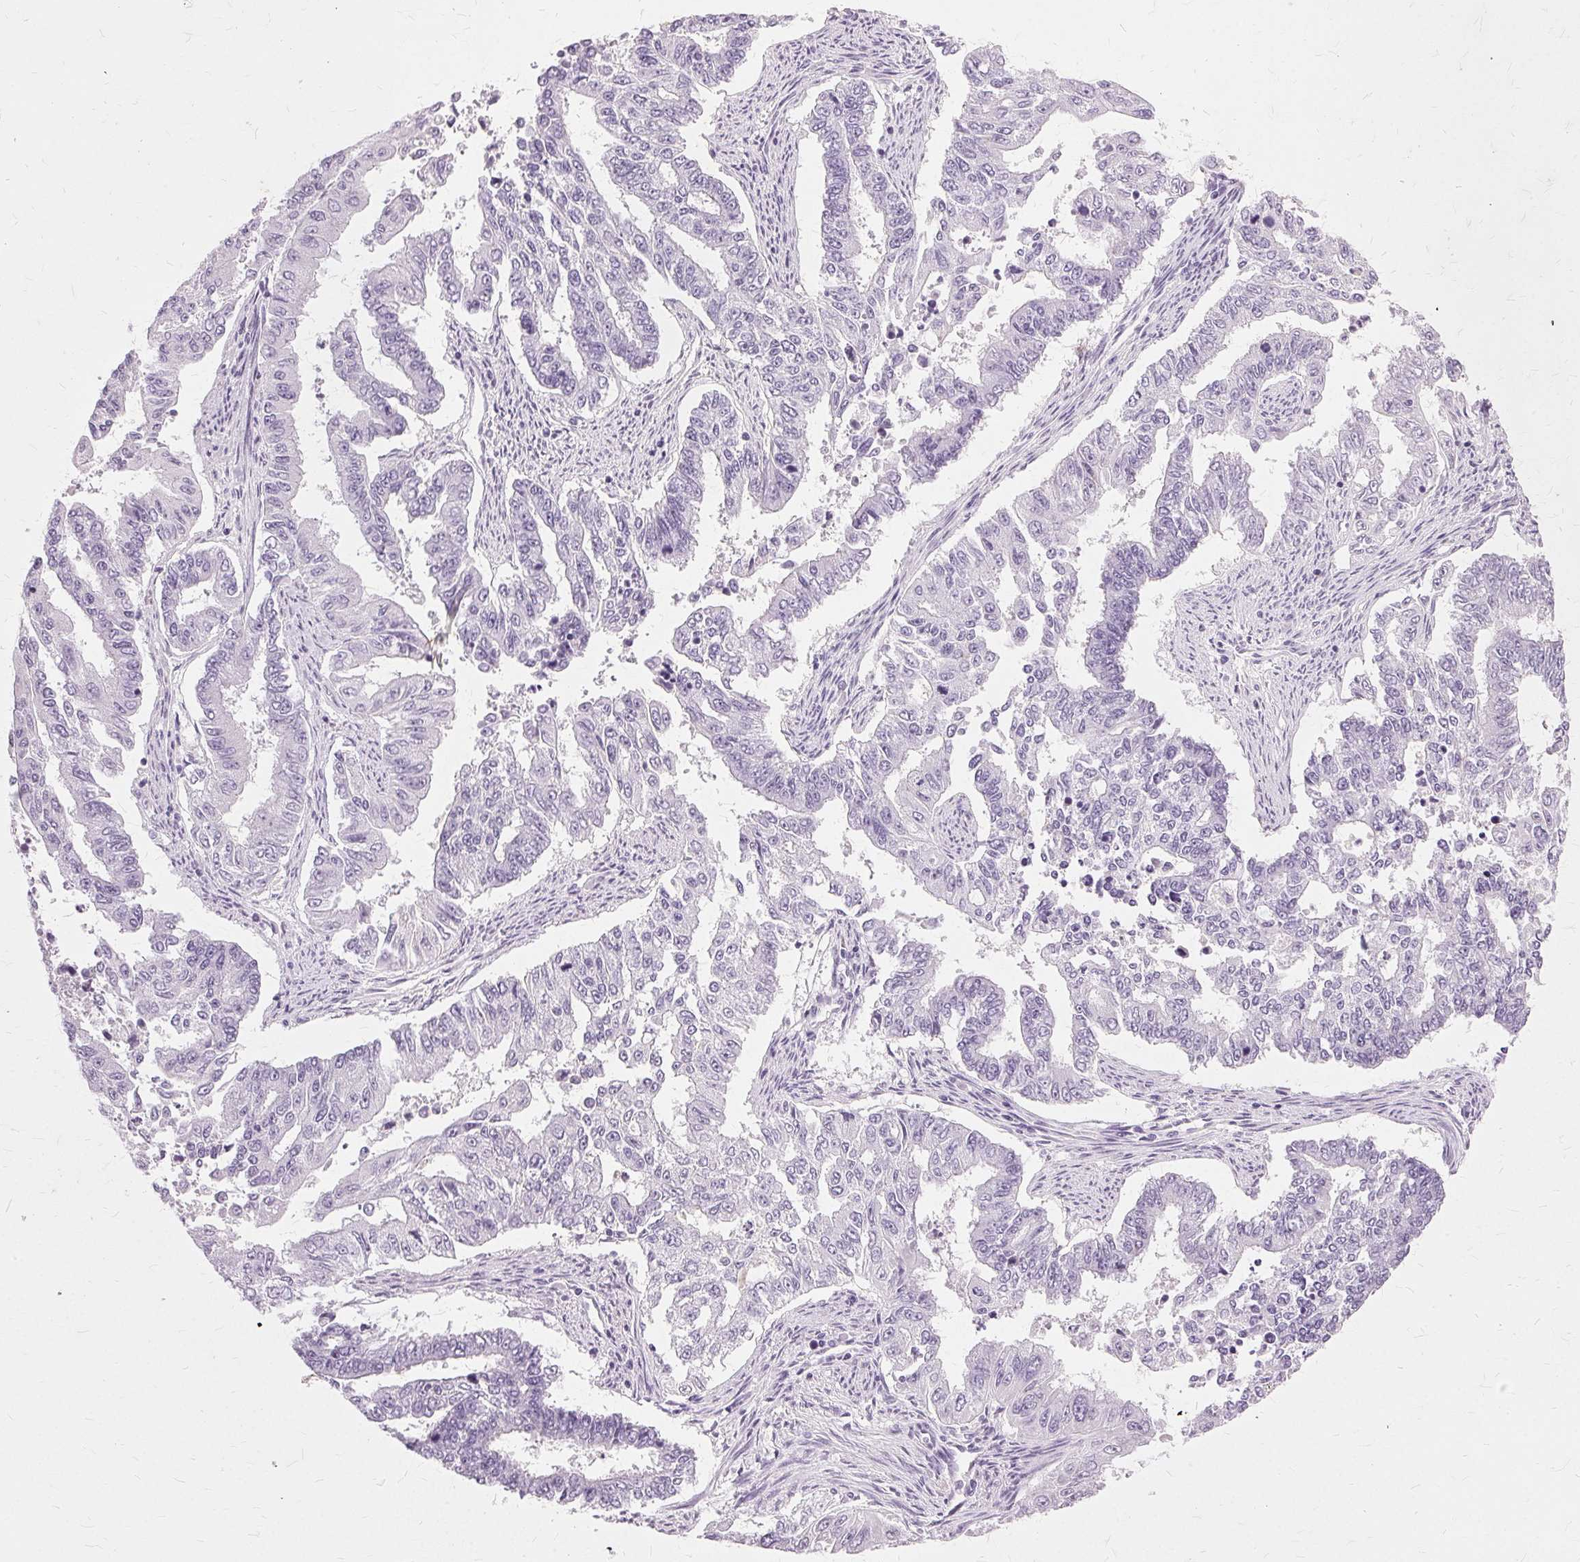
{"staining": {"intensity": "negative", "quantity": "none", "location": "none"}, "tissue": "endometrial cancer", "cell_type": "Tumor cells", "image_type": "cancer", "snomed": [{"axis": "morphology", "description": "Adenocarcinoma, NOS"}, {"axis": "topography", "description": "Uterus"}], "caption": "Tumor cells are negative for protein expression in human adenocarcinoma (endometrial).", "gene": "SLC45A3", "patient": {"sex": "female", "age": 59}}